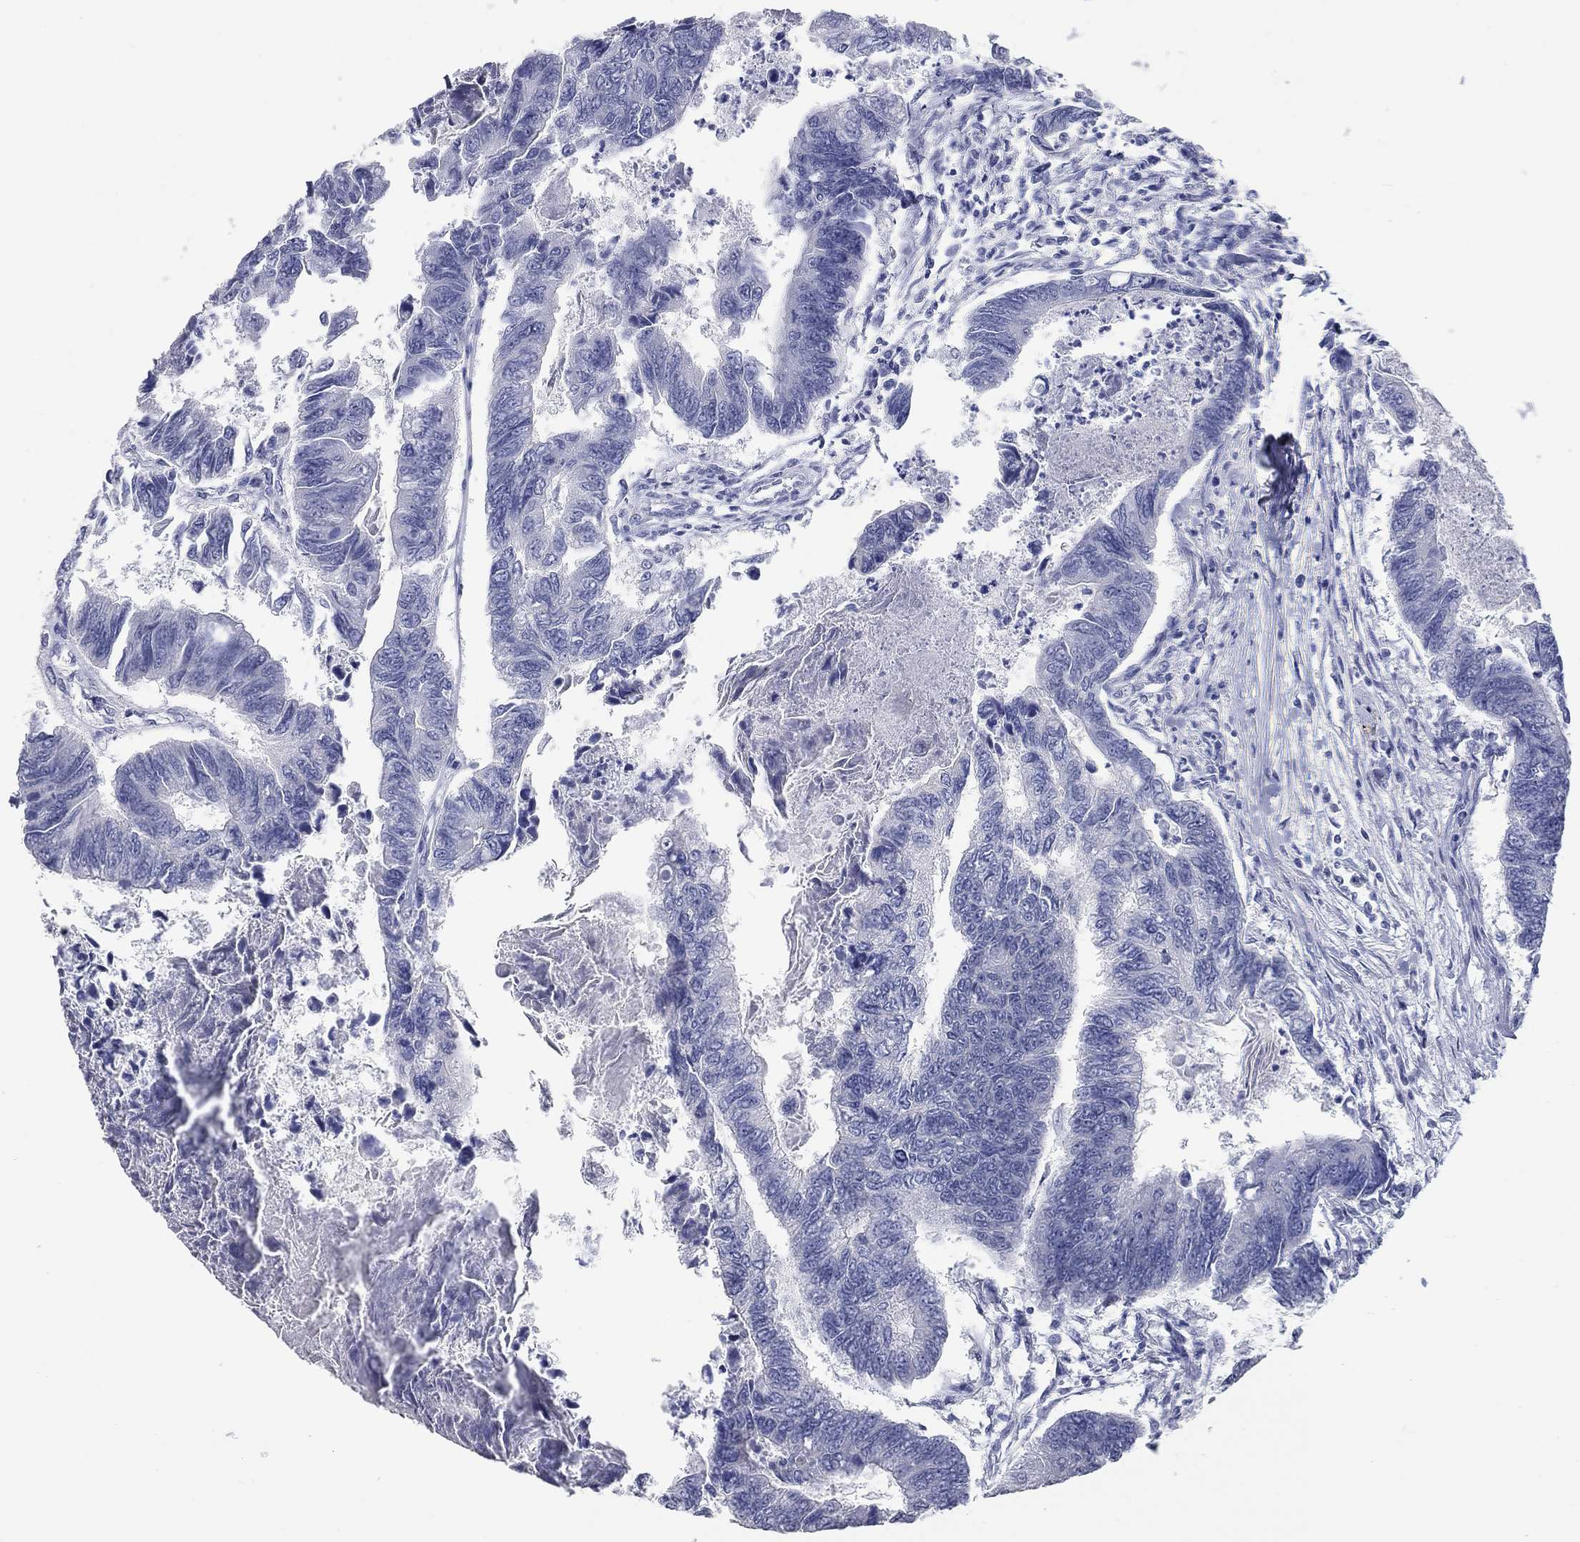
{"staining": {"intensity": "negative", "quantity": "none", "location": "none"}, "tissue": "colorectal cancer", "cell_type": "Tumor cells", "image_type": "cancer", "snomed": [{"axis": "morphology", "description": "Adenocarcinoma, NOS"}, {"axis": "topography", "description": "Colon"}], "caption": "The immunohistochemistry (IHC) photomicrograph has no significant staining in tumor cells of colorectal adenocarcinoma tissue.", "gene": "TAC1", "patient": {"sex": "female", "age": 65}}